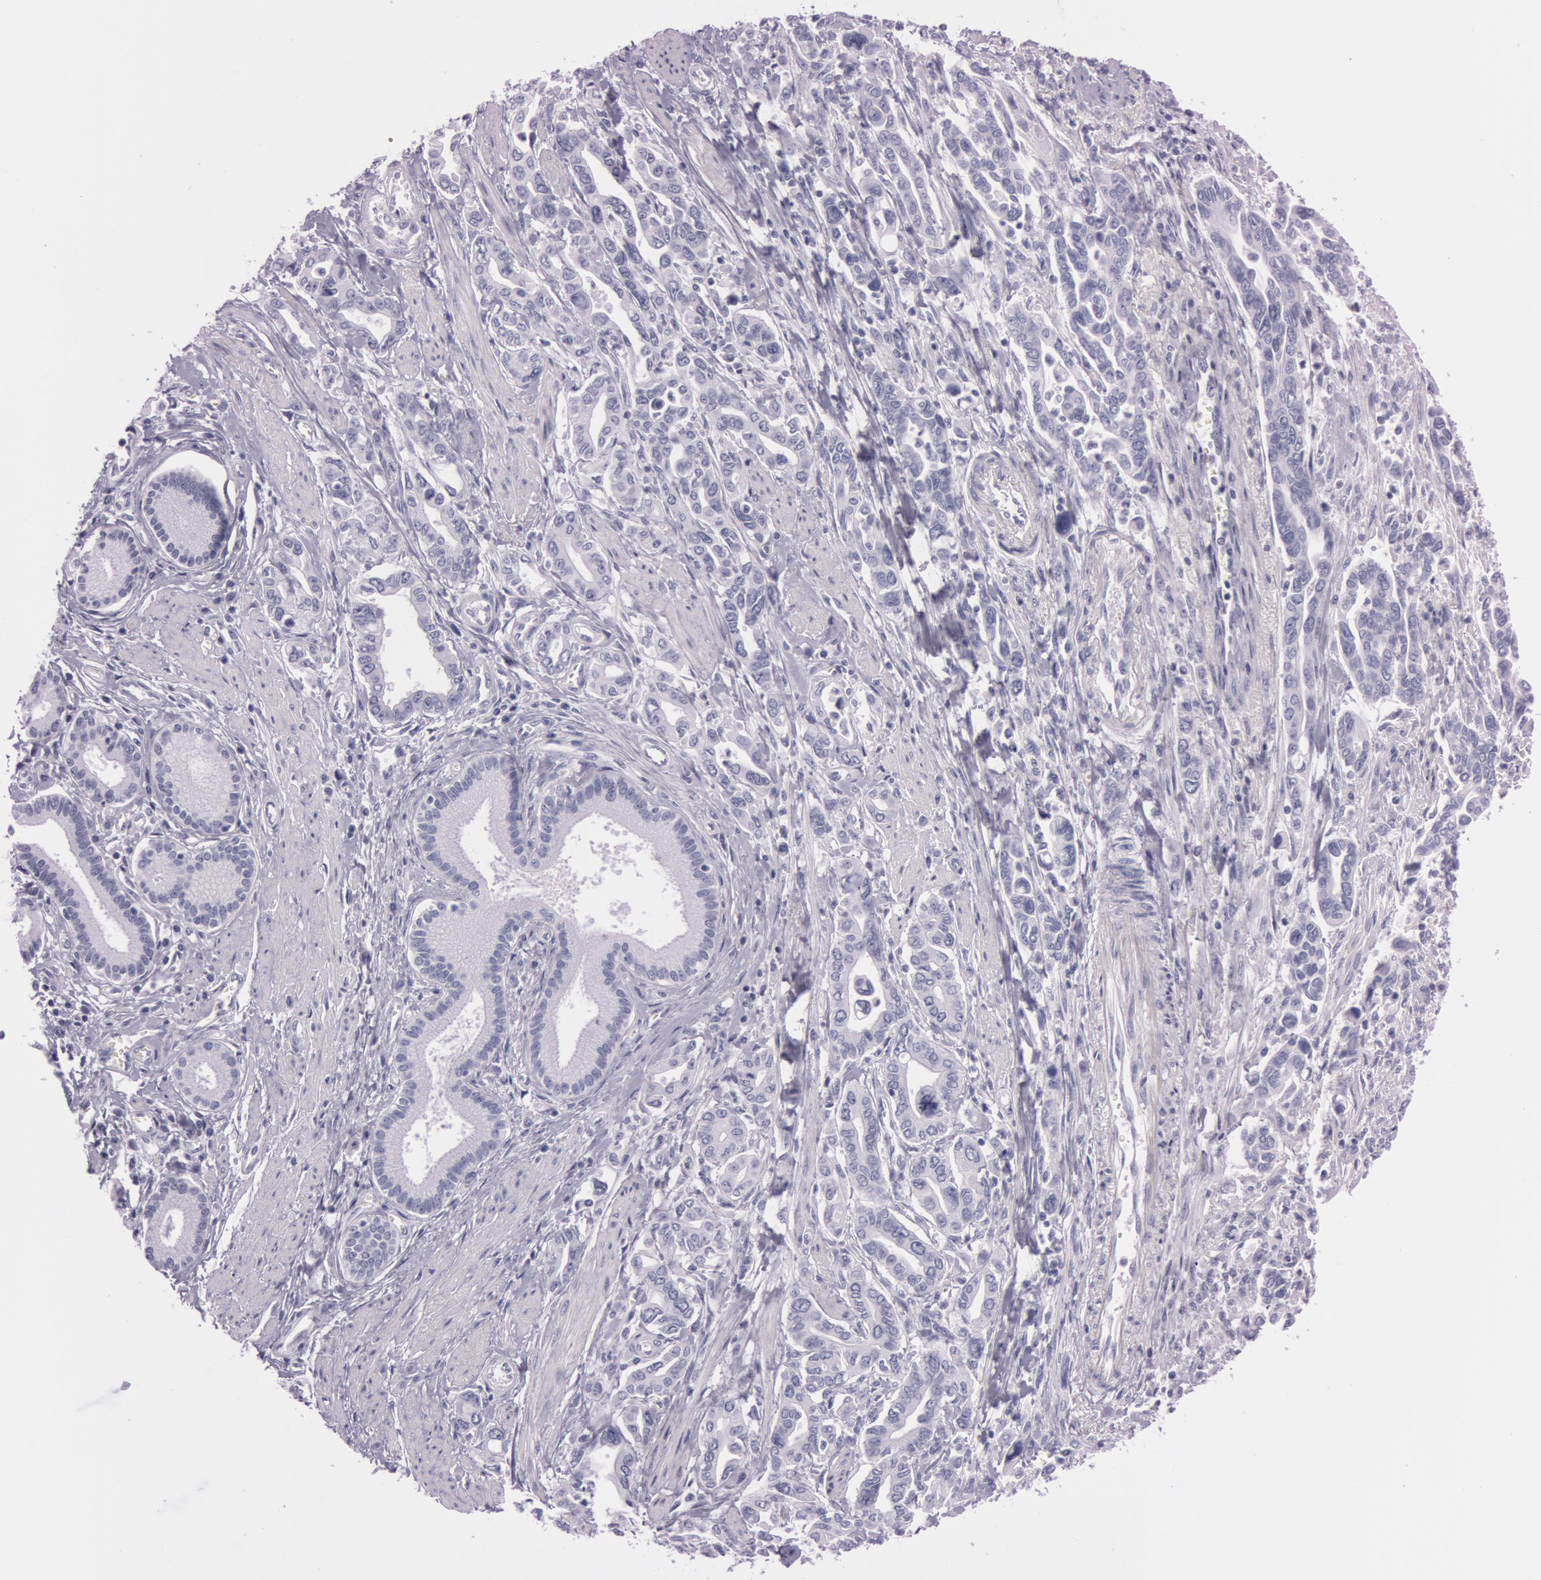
{"staining": {"intensity": "negative", "quantity": "none", "location": "none"}, "tissue": "pancreatic cancer", "cell_type": "Tumor cells", "image_type": "cancer", "snomed": [{"axis": "morphology", "description": "Adenocarcinoma, NOS"}, {"axis": "topography", "description": "Pancreas"}], "caption": "This is an immunohistochemistry (IHC) photomicrograph of human pancreatic cancer. There is no expression in tumor cells.", "gene": "S100A7", "patient": {"sex": "female", "age": 57}}